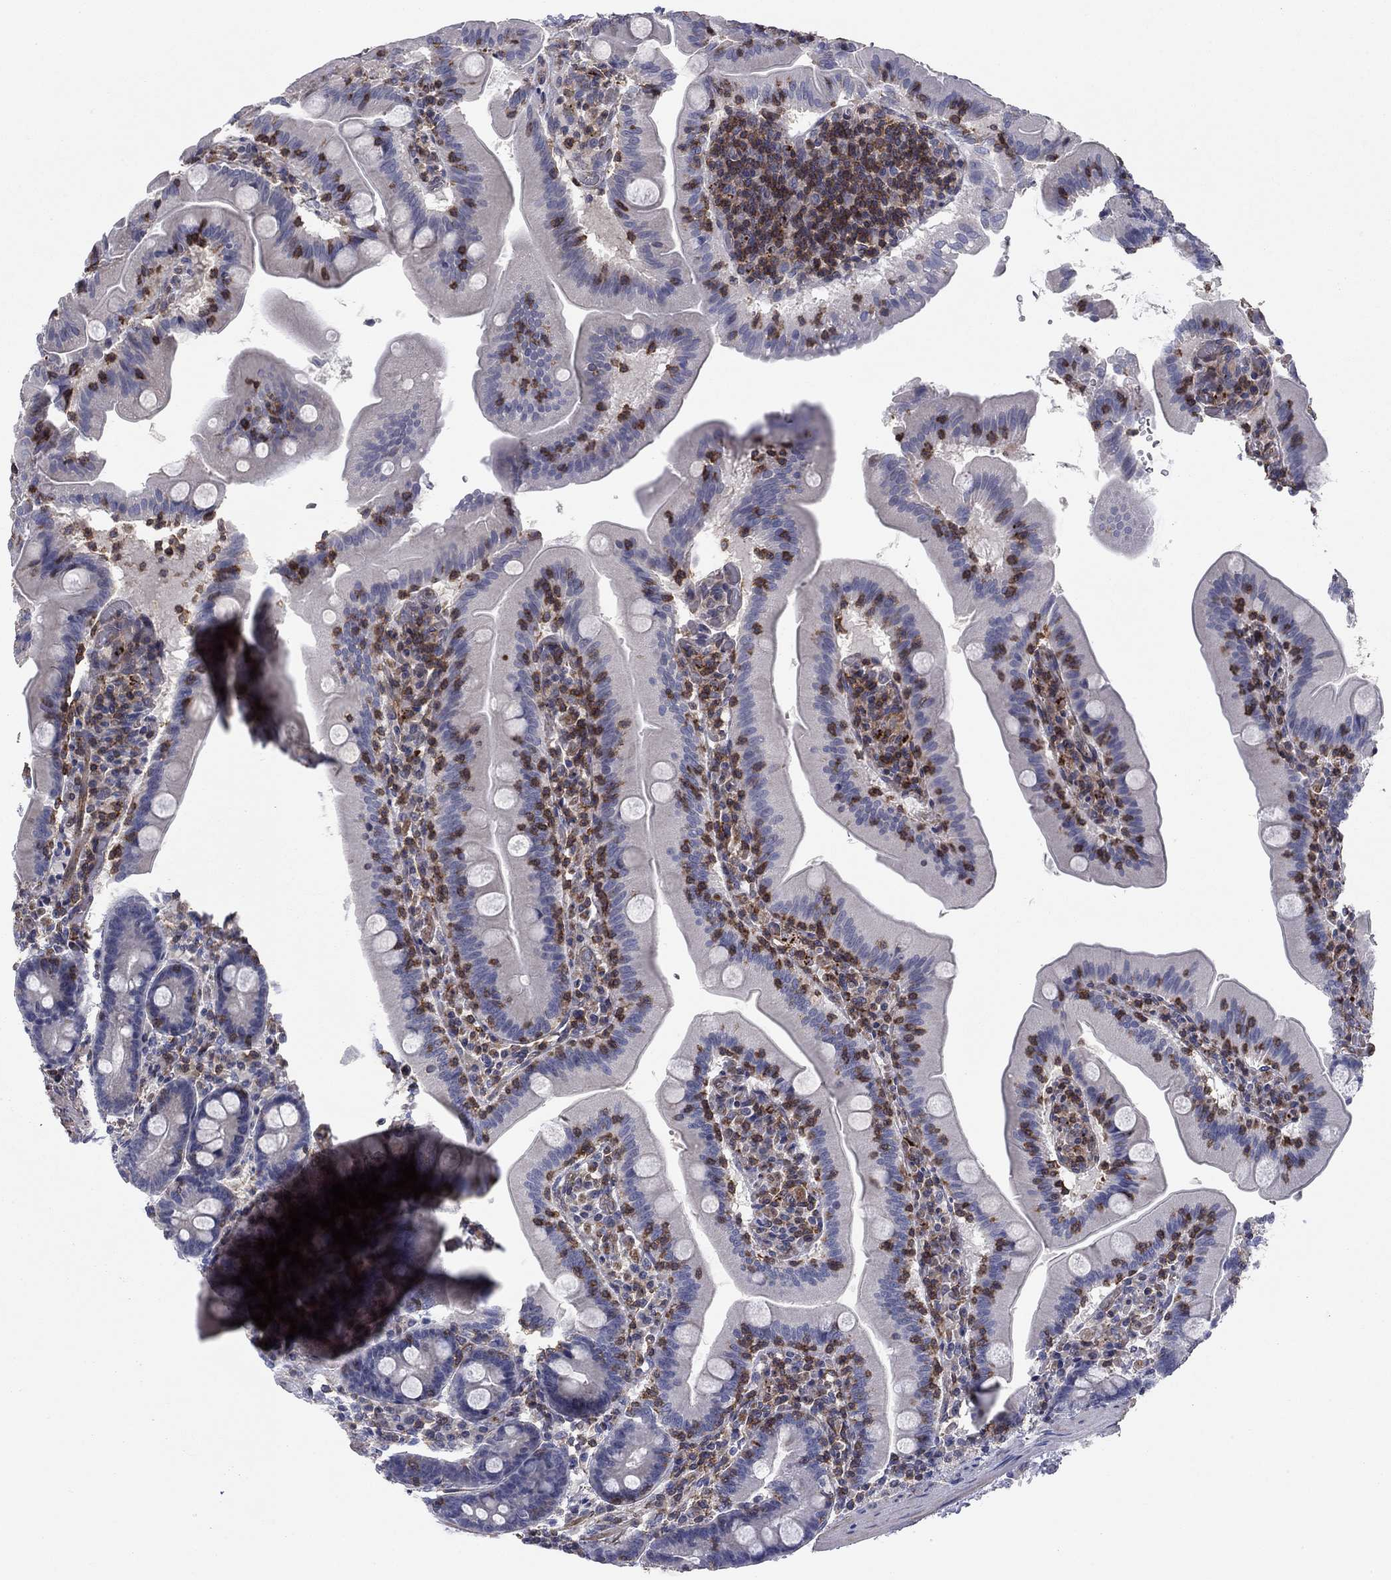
{"staining": {"intensity": "negative", "quantity": "none", "location": "none"}, "tissue": "small intestine", "cell_type": "Glandular cells", "image_type": "normal", "snomed": [{"axis": "morphology", "description": "Normal tissue, NOS"}, {"axis": "topography", "description": "Small intestine"}], "caption": "The immunohistochemistry (IHC) image has no significant positivity in glandular cells of small intestine.", "gene": "PSD4", "patient": {"sex": "male", "age": 37}}